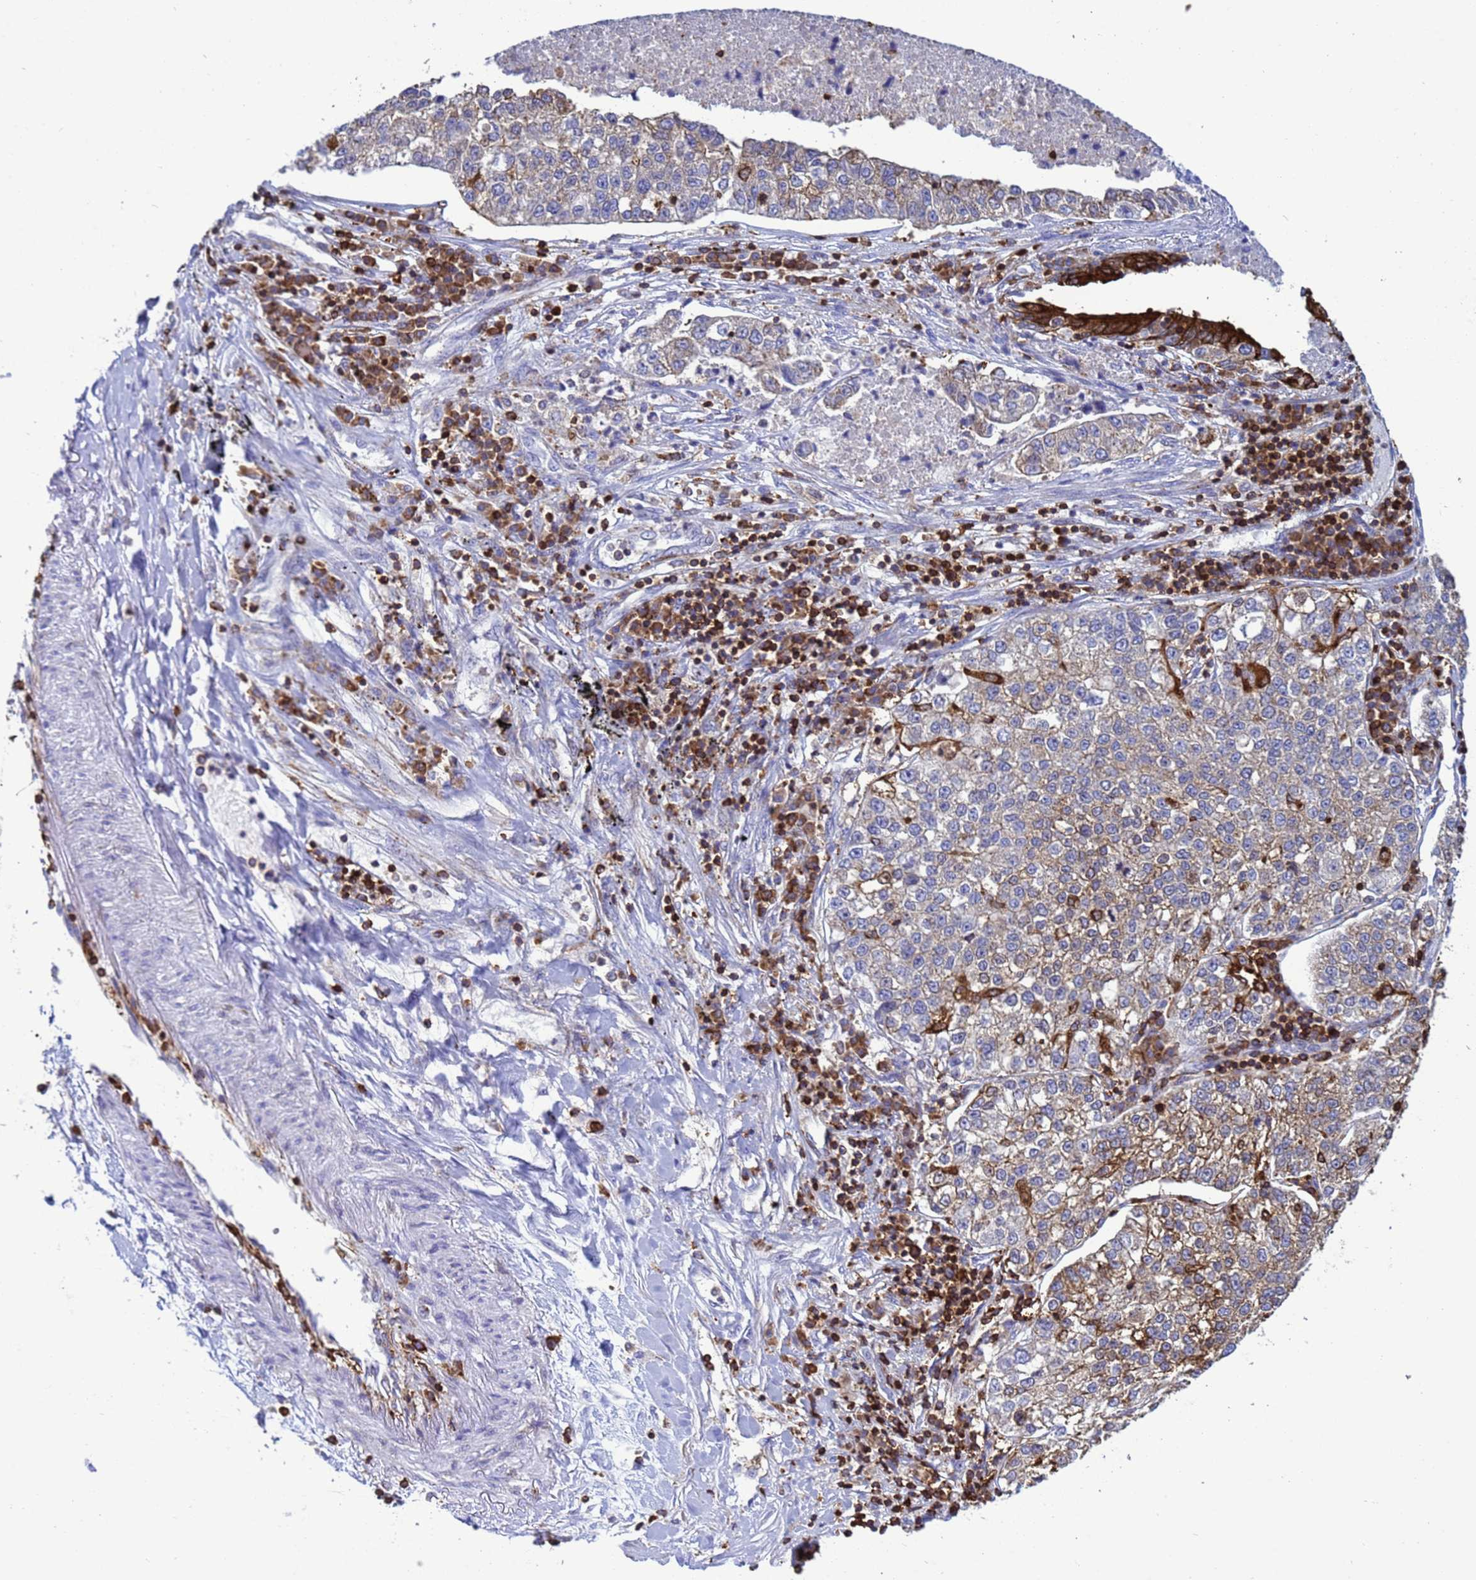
{"staining": {"intensity": "moderate", "quantity": "25%-75%", "location": "cytoplasmic/membranous"}, "tissue": "lung cancer", "cell_type": "Tumor cells", "image_type": "cancer", "snomed": [{"axis": "morphology", "description": "Adenocarcinoma, NOS"}, {"axis": "topography", "description": "Lung"}], "caption": "Lung cancer stained with a brown dye reveals moderate cytoplasmic/membranous positive expression in approximately 25%-75% of tumor cells.", "gene": "EZR", "patient": {"sex": "male", "age": 49}}